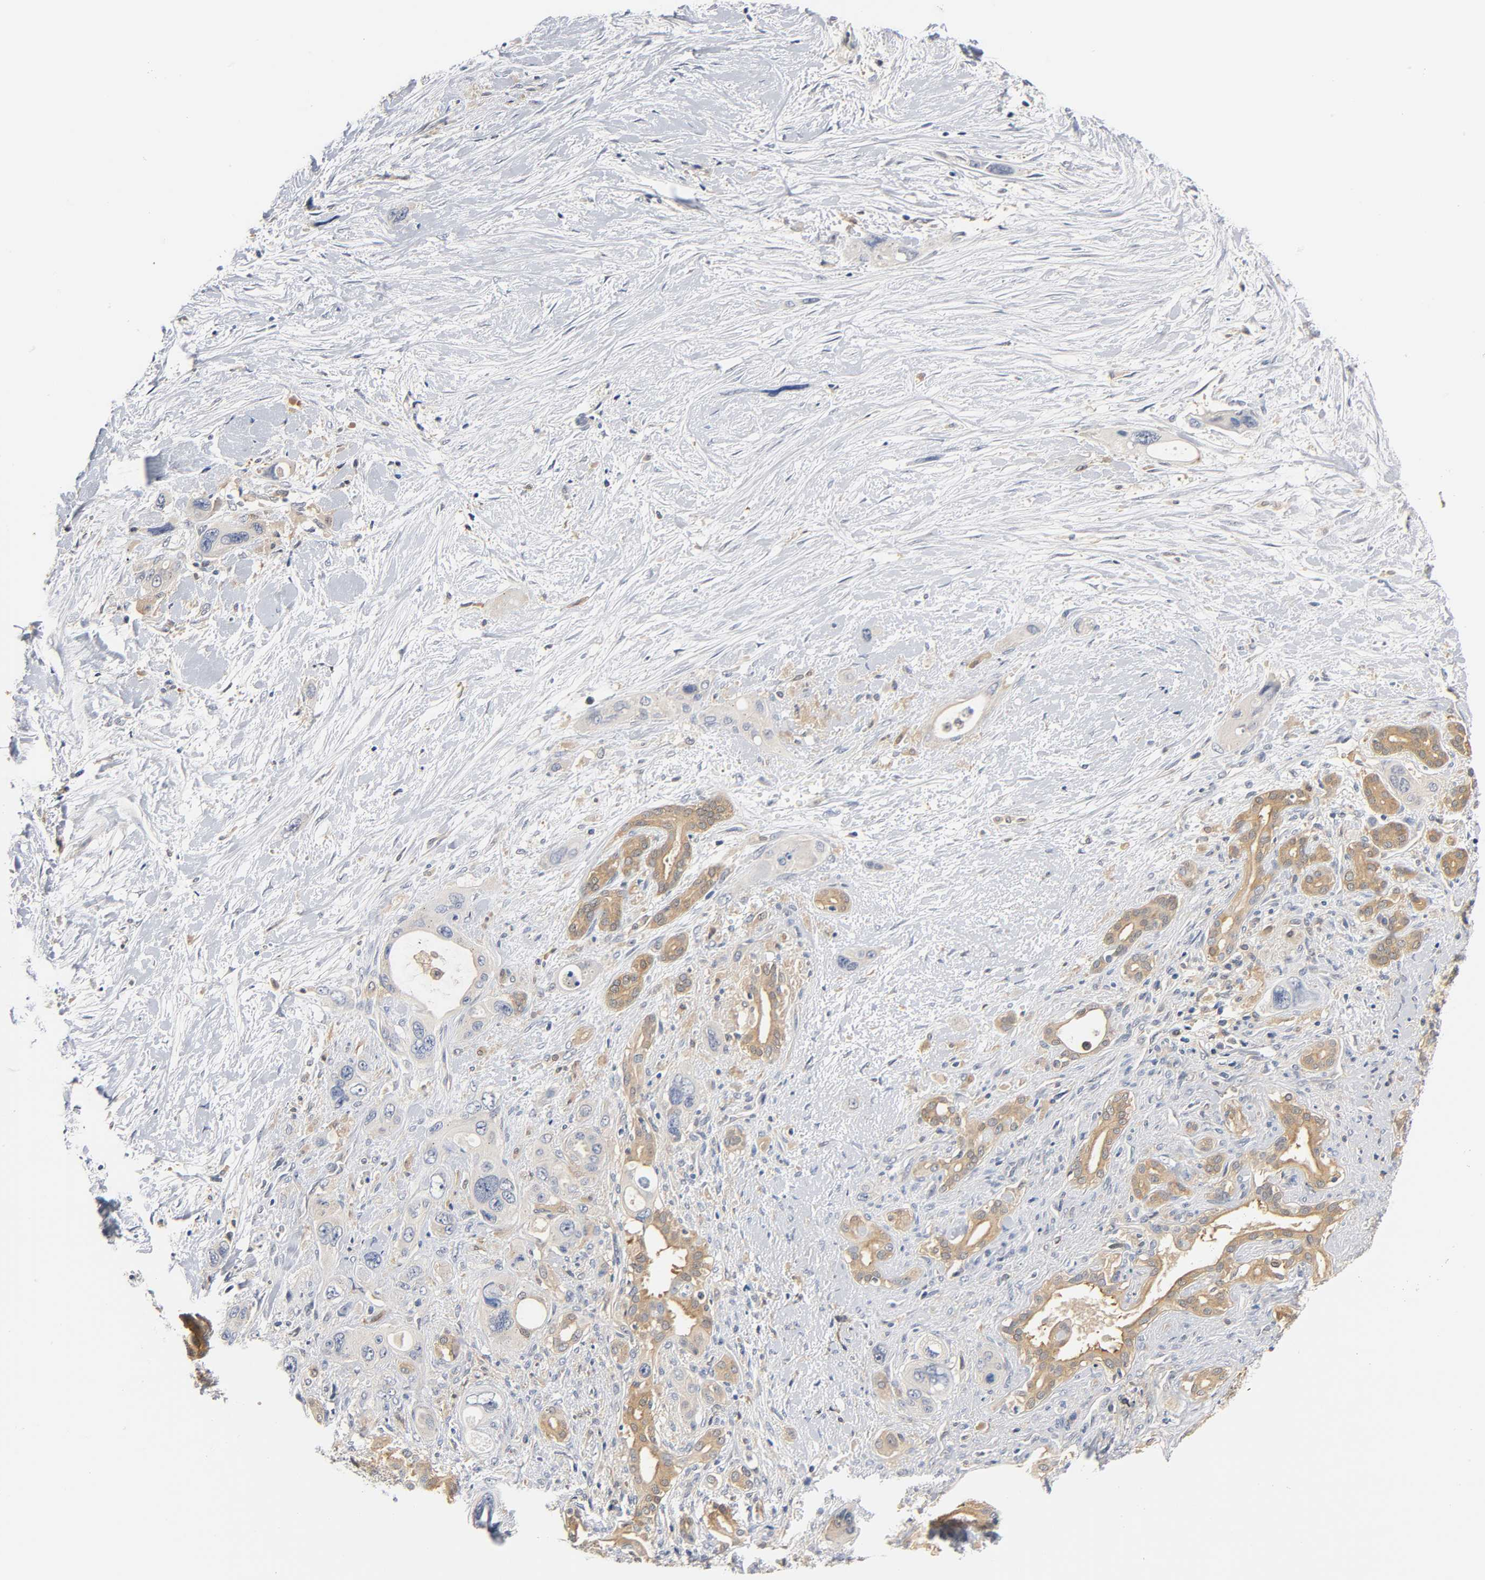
{"staining": {"intensity": "moderate", "quantity": ">75%", "location": "cytoplasmic/membranous"}, "tissue": "pancreatic cancer", "cell_type": "Tumor cells", "image_type": "cancer", "snomed": [{"axis": "morphology", "description": "Adenocarcinoma, NOS"}, {"axis": "topography", "description": "Pancreas"}], "caption": "Tumor cells reveal moderate cytoplasmic/membranous expression in about >75% of cells in pancreatic cancer (adenocarcinoma). The protein of interest is stained brown, and the nuclei are stained in blue (DAB IHC with brightfield microscopy, high magnification).", "gene": "FYN", "patient": {"sex": "male", "age": 46}}